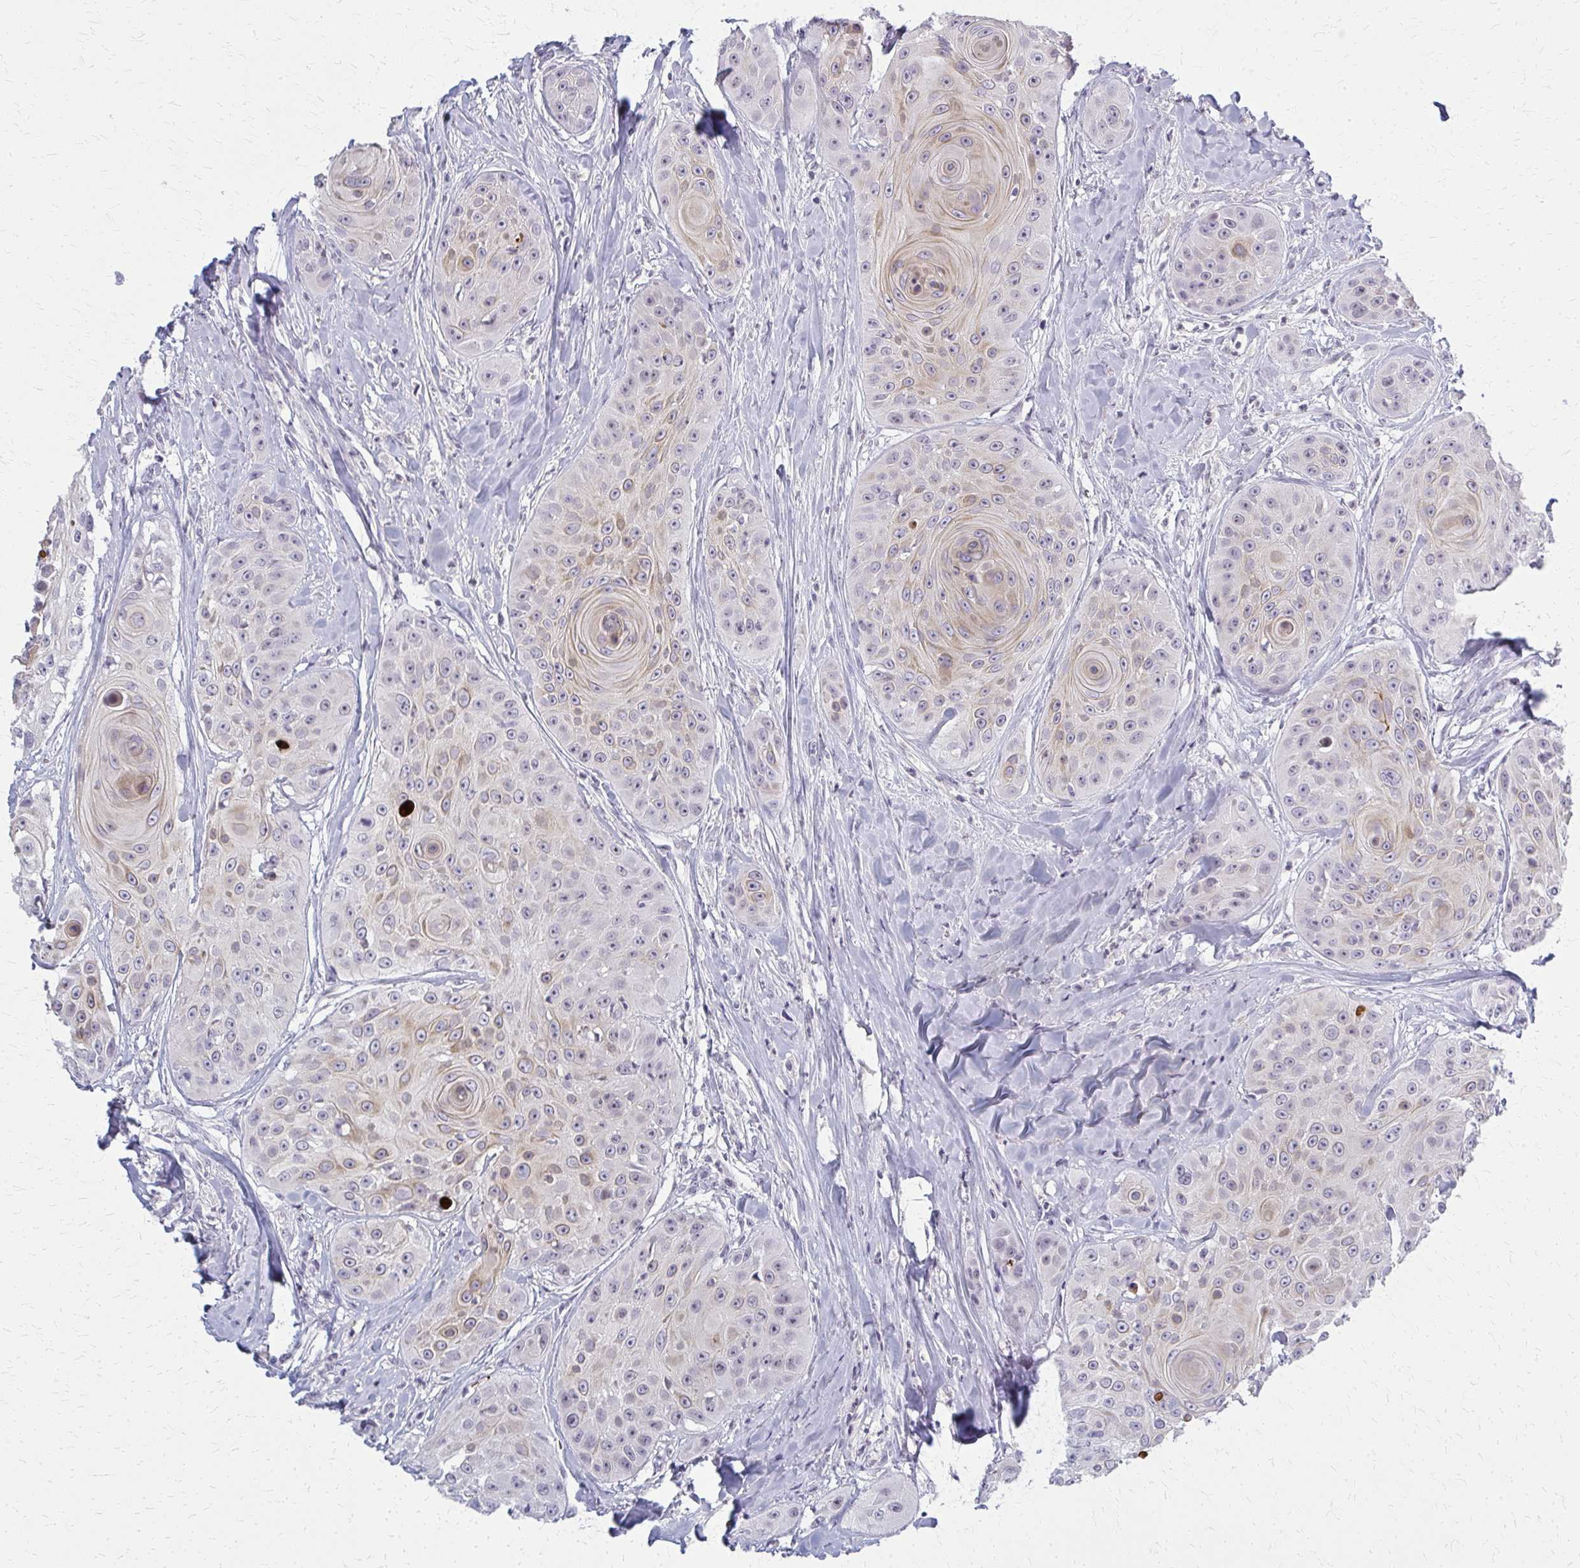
{"staining": {"intensity": "weak", "quantity": "25%-75%", "location": "cytoplasmic/membranous,nuclear"}, "tissue": "head and neck cancer", "cell_type": "Tumor cells", "image_type": "cancer", "snomed": [{"axis": "morphology", "description": "Squamous cell carcinoma, NOS"}, {"axis": "topography", "description": "Head-Neck"}], "caption": "Brown immunohistochemical staining in human head and neck cancer (squamous cell carcinoma) exhibits weak cytoplasmic/membranous and nuclear staining in about 25%-75% of tumor cells. (DAB (3,3'-diaminobenzidine) = brown stain, brightfield microscopy at high magnification).", "gene": "CASQ2", "patient": {"sex": "male", "age": 83}}